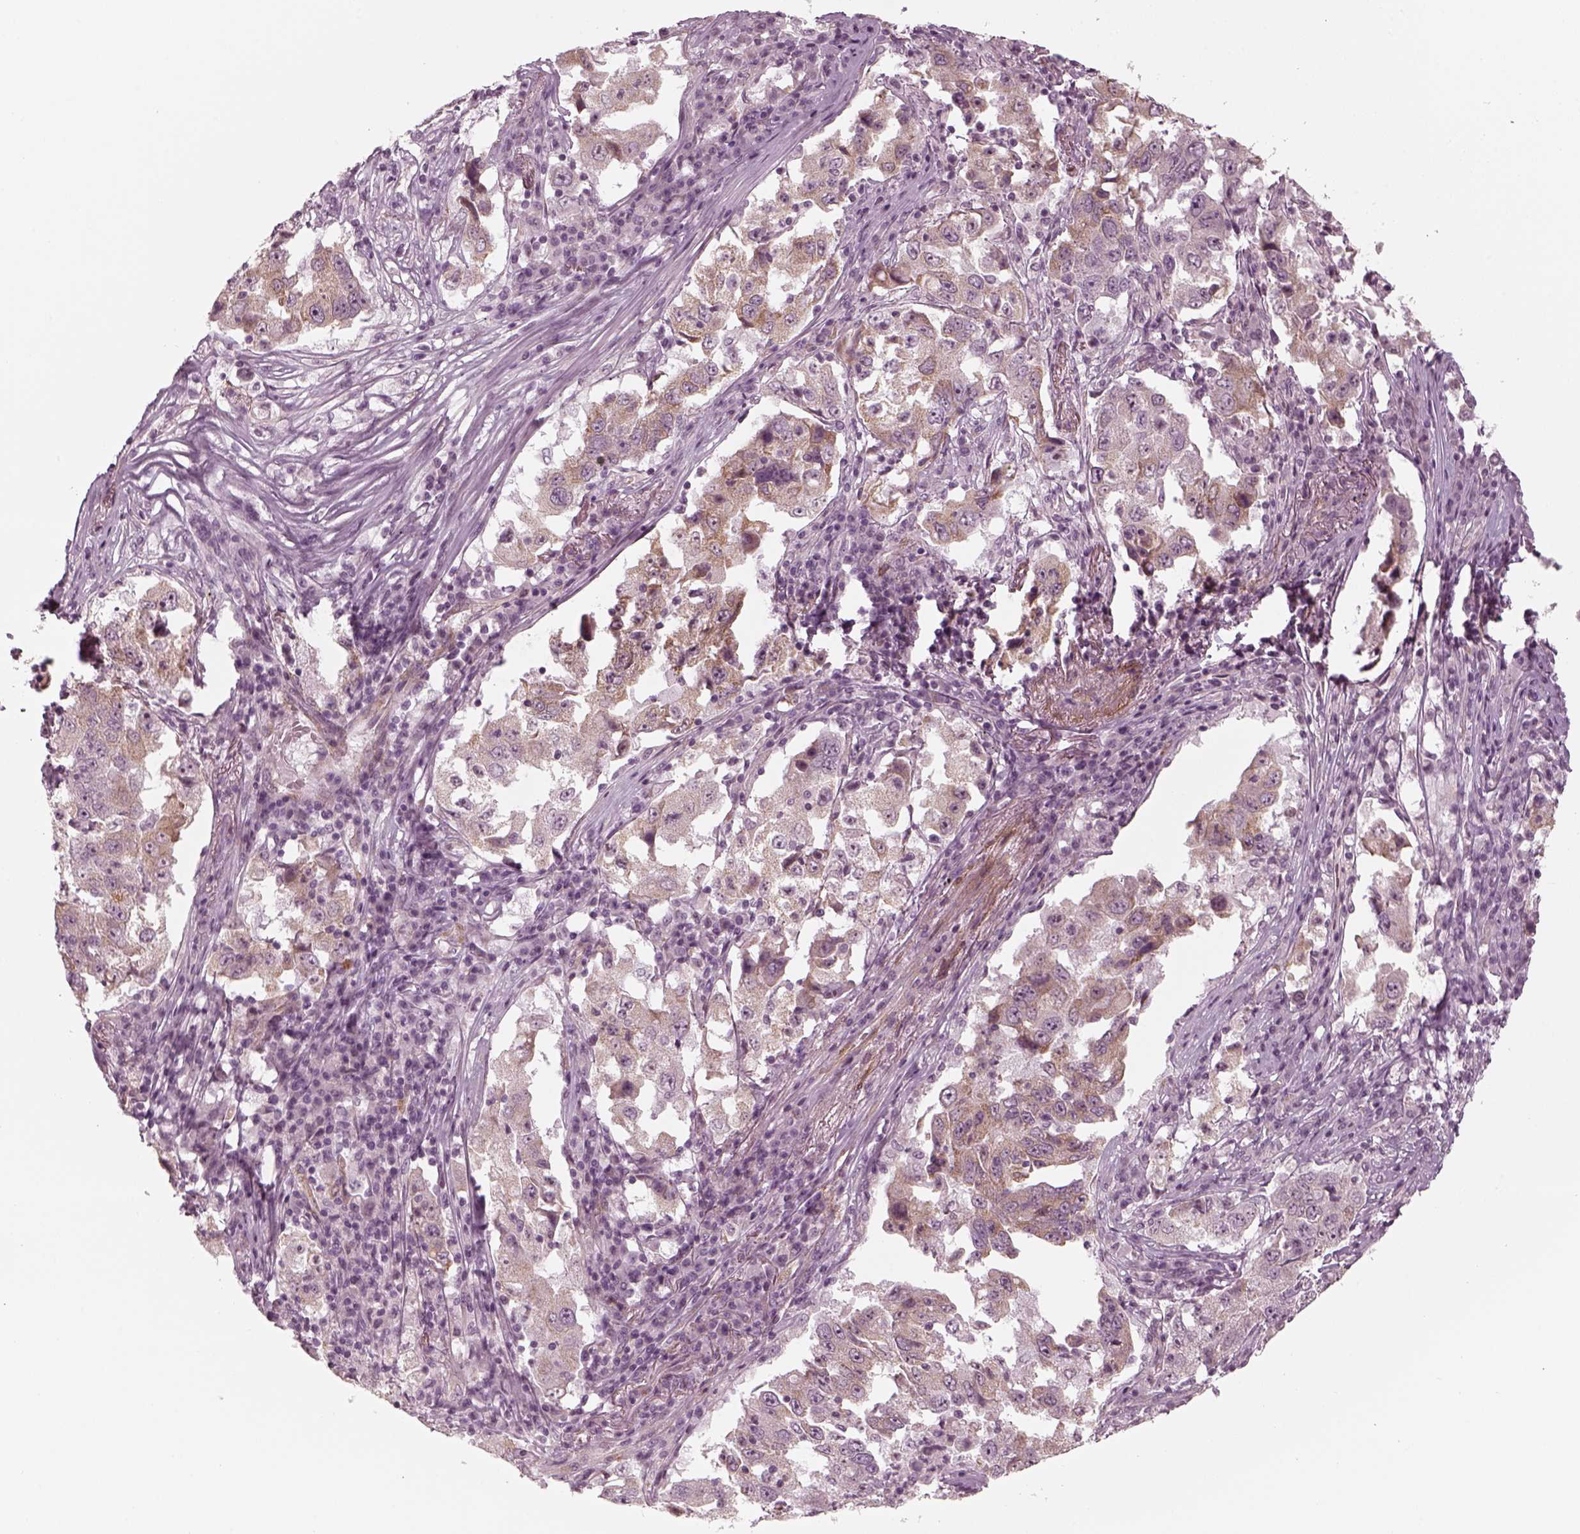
{"staining": {"intensity": "weak", "quantity": "25%-75%", "location": "cytoplasmic/membranous"}, "tissue": "lung cancer", "cell_type": "Tumor cells", "image_type": "cancer", "snomed": [{"axis": "morphology", "description": "Adenocarcinoma, NOS"}, {"axis": "topography", "description": "Lung"}], "caption": "Lung cancer tissue shows weak cytoplasmic/membranous staining in about 25%-75% of tumor cells, visualized by immunohistochemistry.", "gene": "LAMB2", "patient": {"sex": "male", "age": 73}}